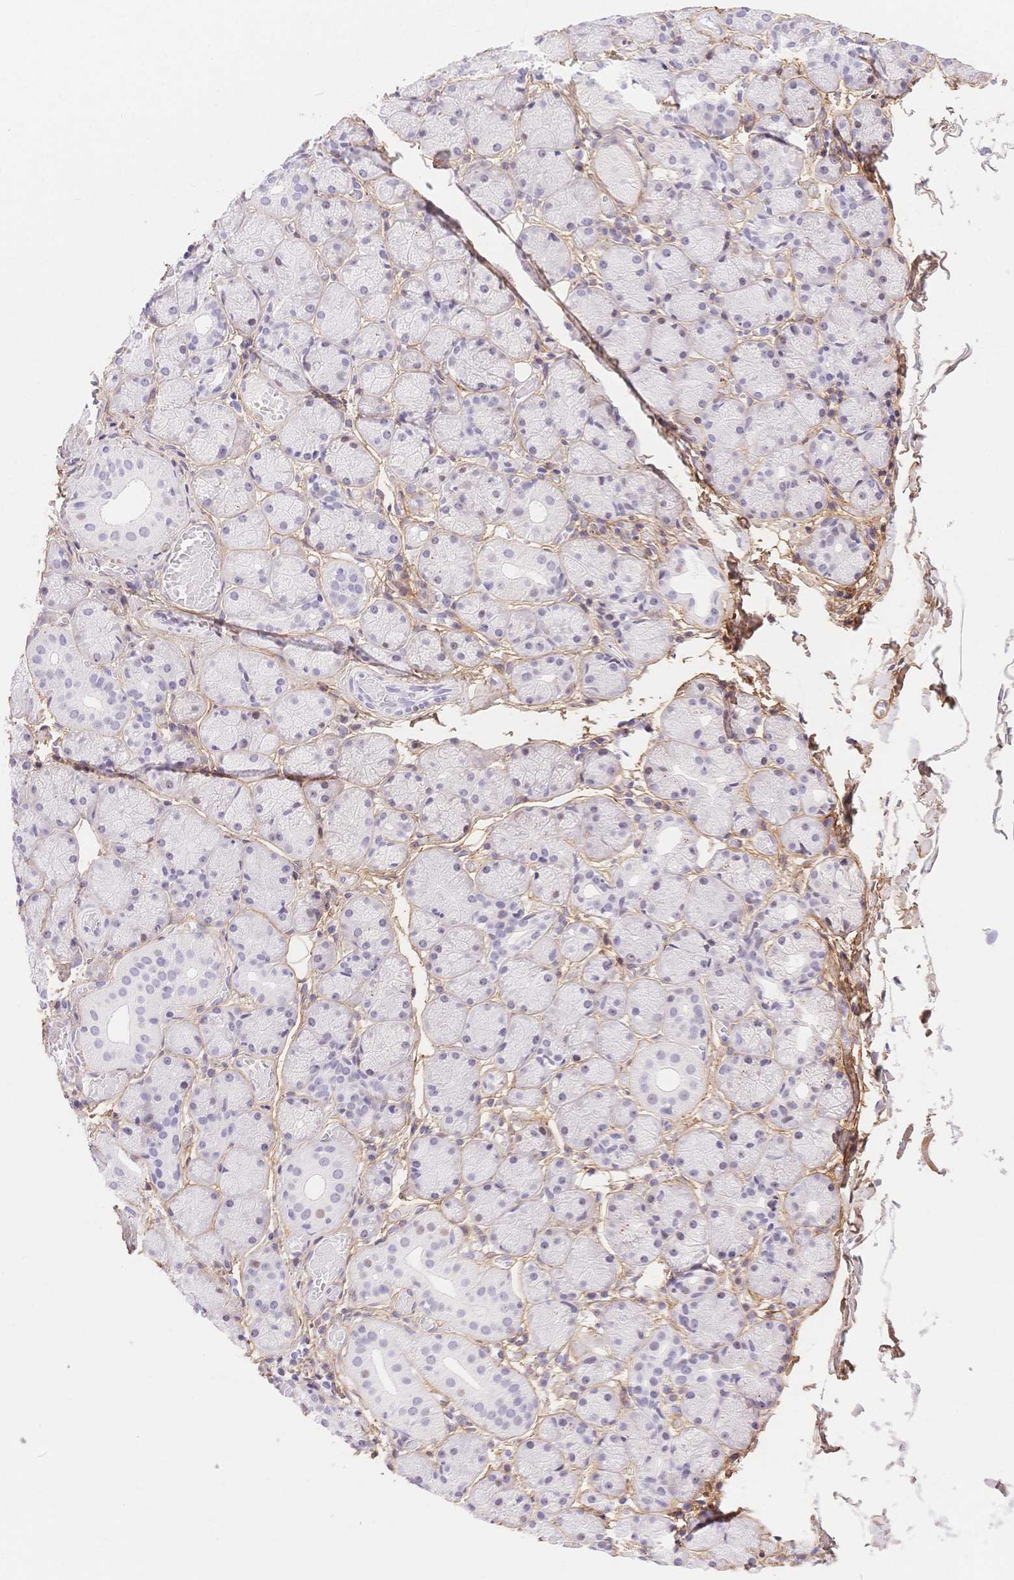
{"staining": {"intensity": "moderate", "quantity": "<25%", "location": "nuclear"}, "tissue": "salivary gland", "cell_type": "Glandular cells", "image_type": "normal", "snomed": [{"axis": "morphology", "description": "Normal tissue, NOS"}, {"axis": "topography", "description": "Salivary gland"}, {"axis": "topography", "description": "Peripheral nerve tissue"}], "caption": "Immunohistochemistry (DAB) staining of normal salivary gland reveals moderate nuclear protein positivity in approximately <25% of glandular cells.", "gene": "PDZD2", "patient": {"sex": "female", "age": 24}}